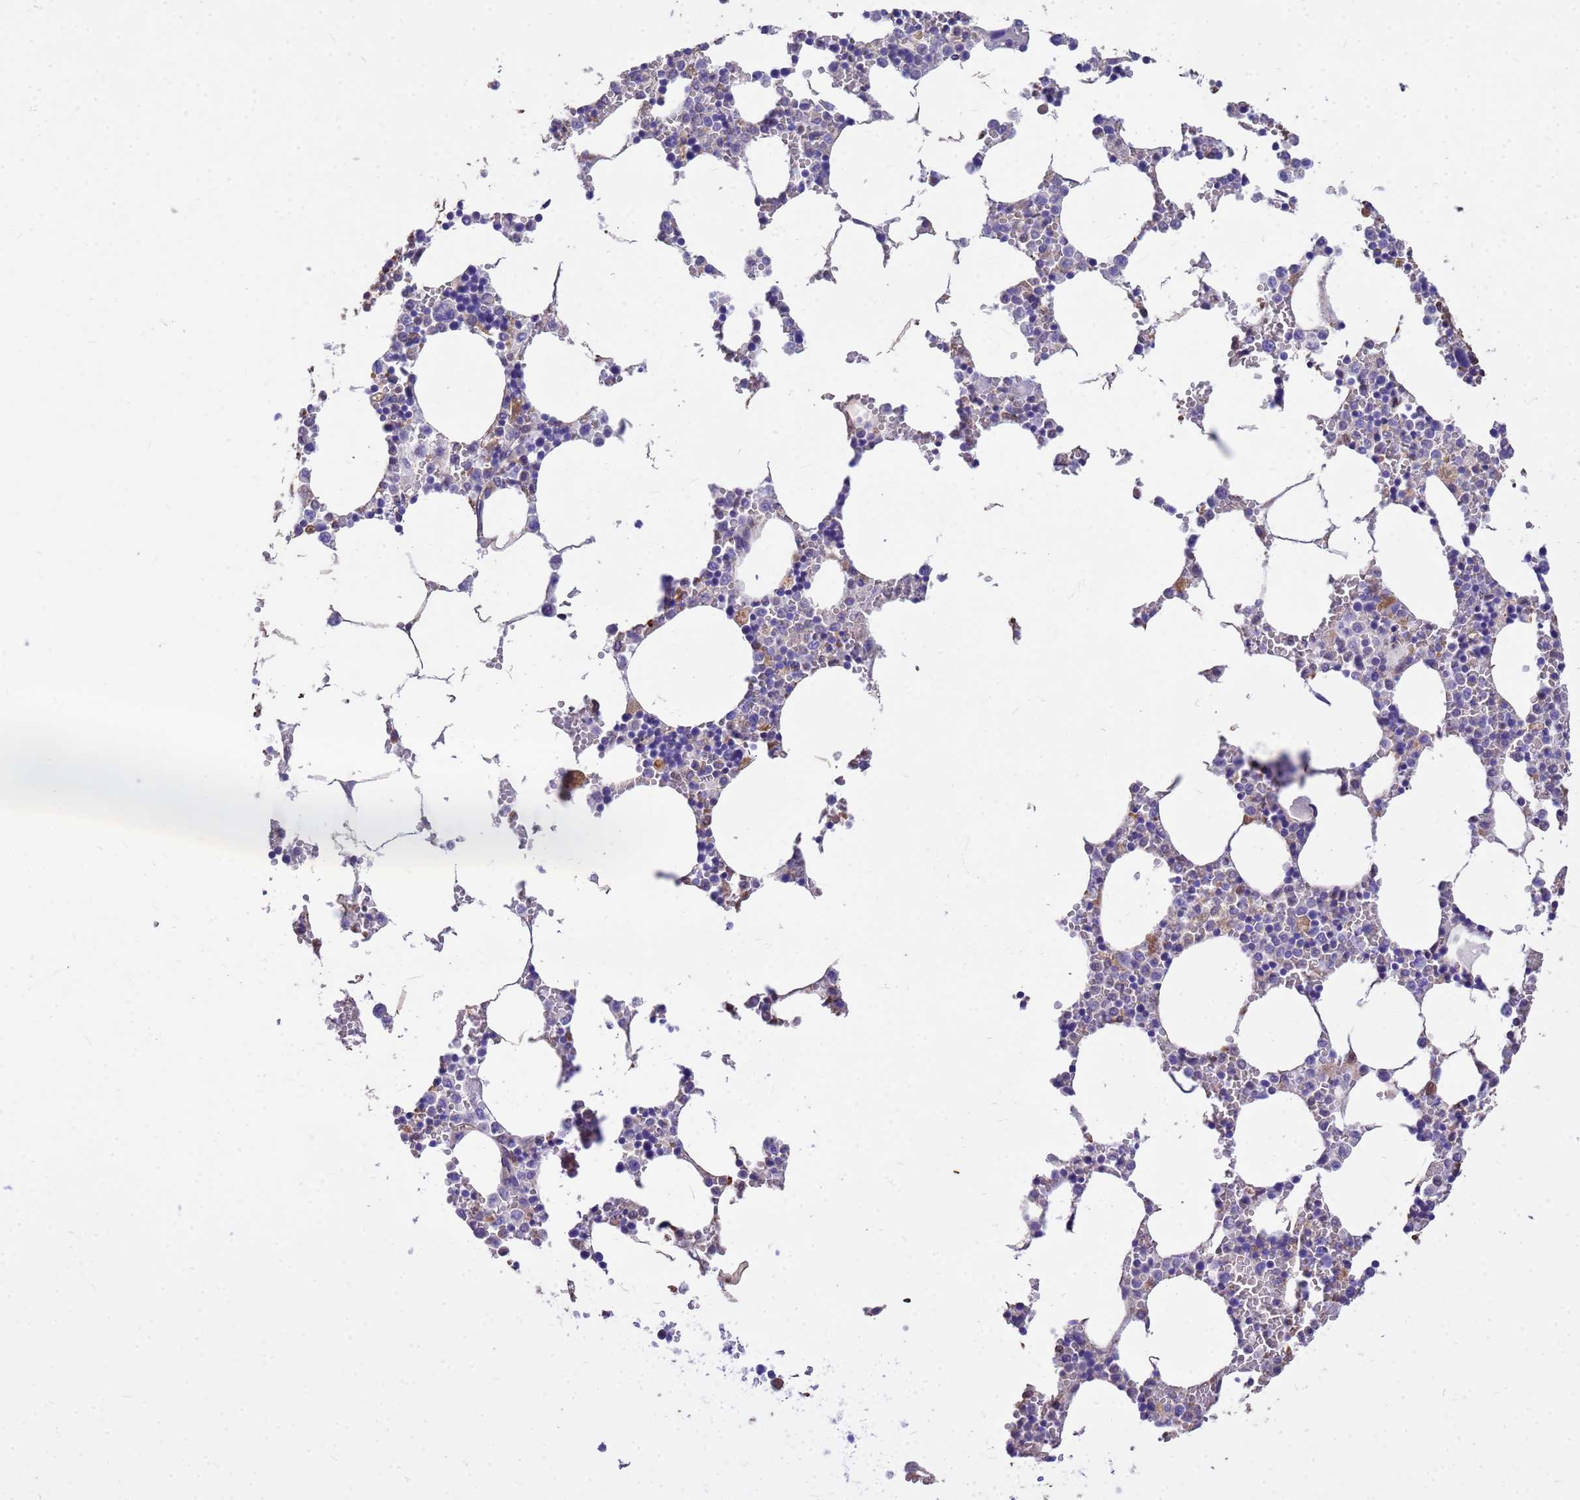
{"staining": {"intensity": "moderate", "quantity": "<25%", "location": "cytoplasmic/membranous"}, "tissue": "bone marrow", "cell_type": "Hematopoietic cells", "image_type": "normal", "snomed": [{"axis": "morphology", "description": "Normal tissue, NOS"}, {"axis": "topography", "description": "Bone marrow"}], "caption": "Immunohistochemistry (IHC) micrograph of benign bone marrow stained for a protein (brown), which exhibits low levels of moderate cytoplasmic/membranous staining in approximately <25% of hematopoietic cells.", "gene": "TCEAL3", "patient": {"sex": "female", "age": 64}}